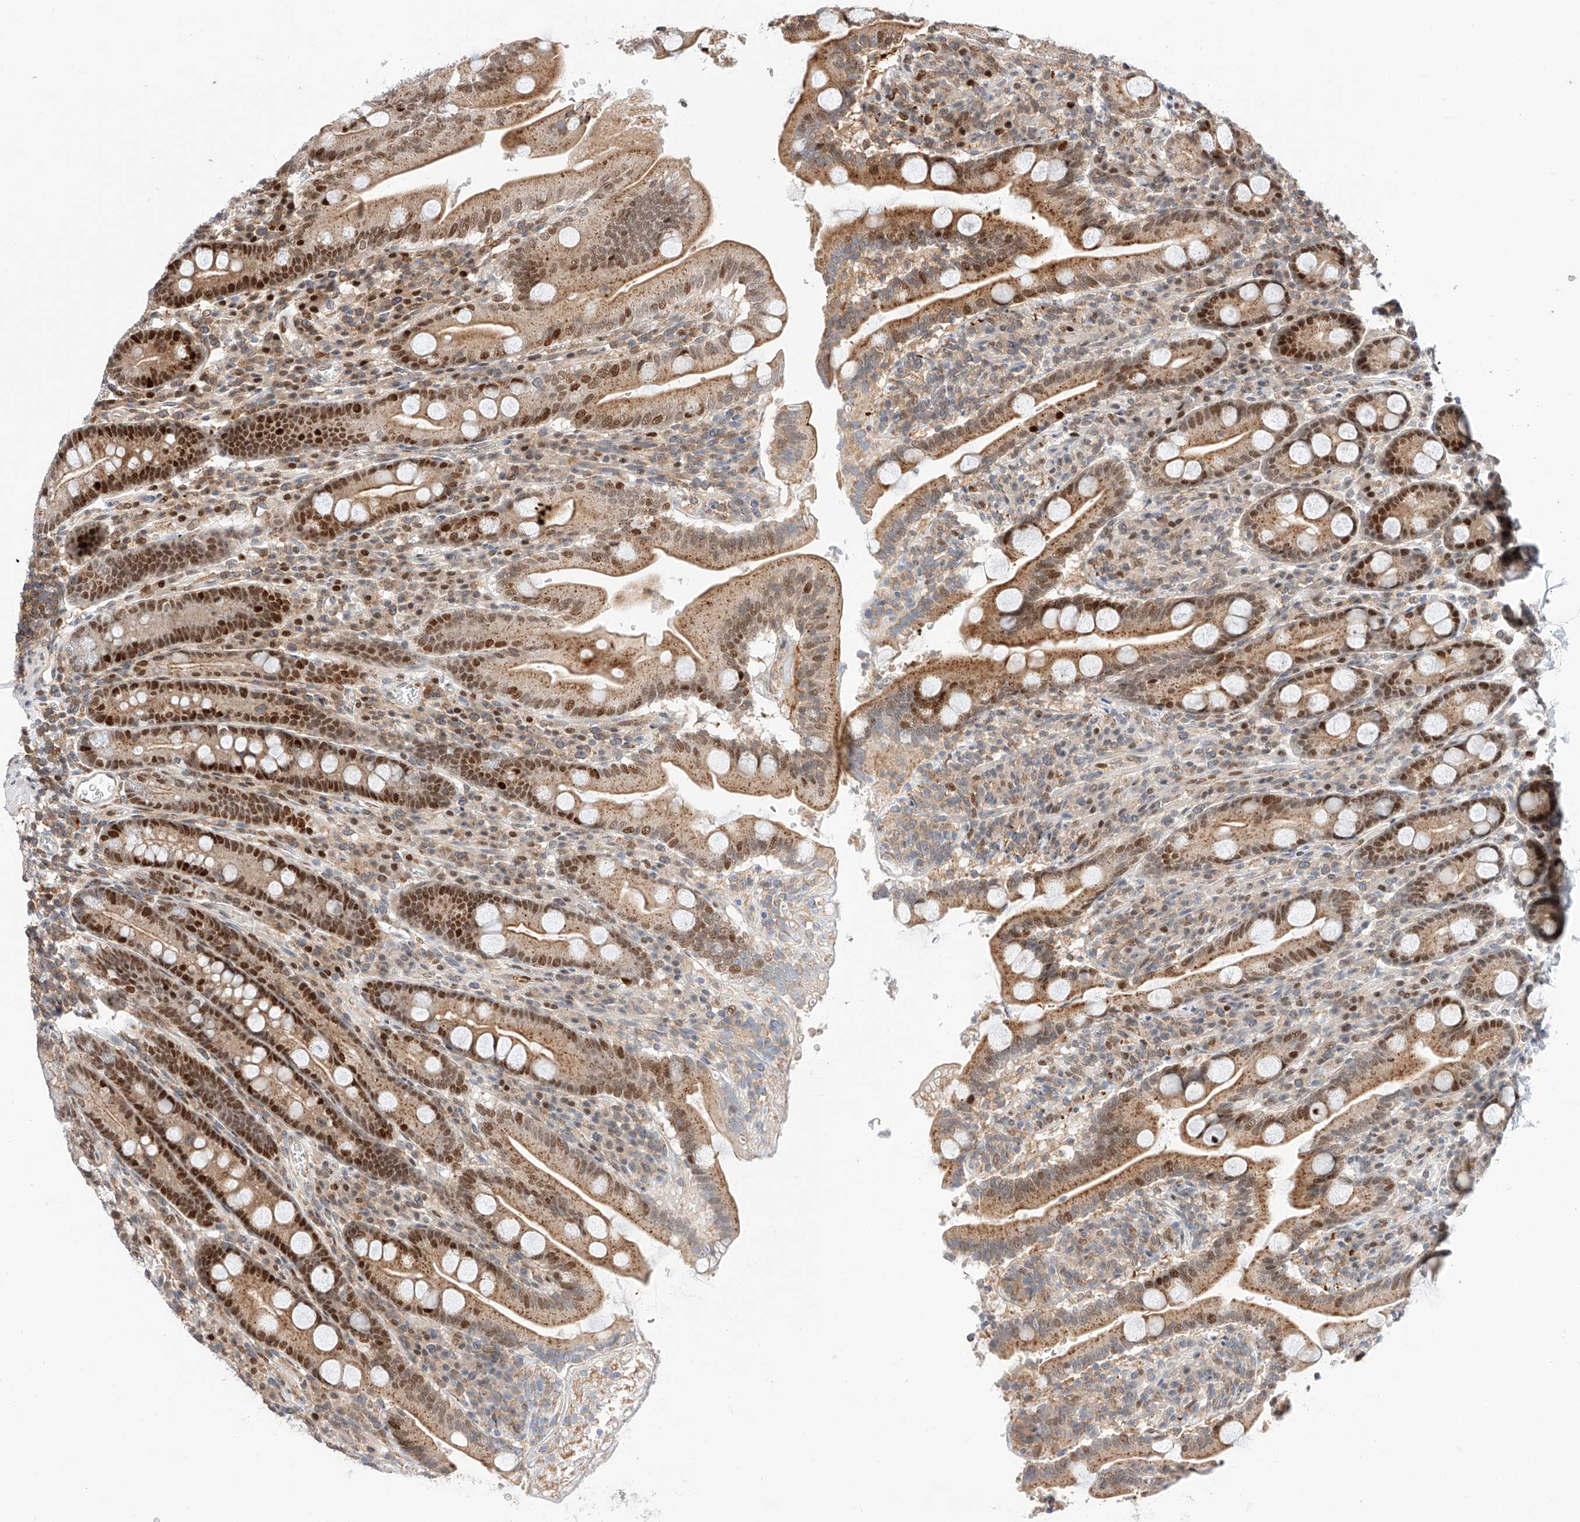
{"staining": {"intensity": "strong", "quantity": ">75%", "location": "cytoplasmic/membranous,nuclear"}, "tissue": "duodenum", "cell_type": "Glandular cells", "image_type": "normal", "snomed": [{"axis": "morphology", "description": "Normal tissue, NOS"}, {"axis": "topography", "description": "Duodenum"}], "caption": "An IHC photomicrograph of normal tissue is shown. Protein staining in brown shows strong cytoplasmic/membranous,nuclear positivity in duodenum within glandular cells.", "gene": "HDAC9", "patient": {"sex": "male", "age": 35}}